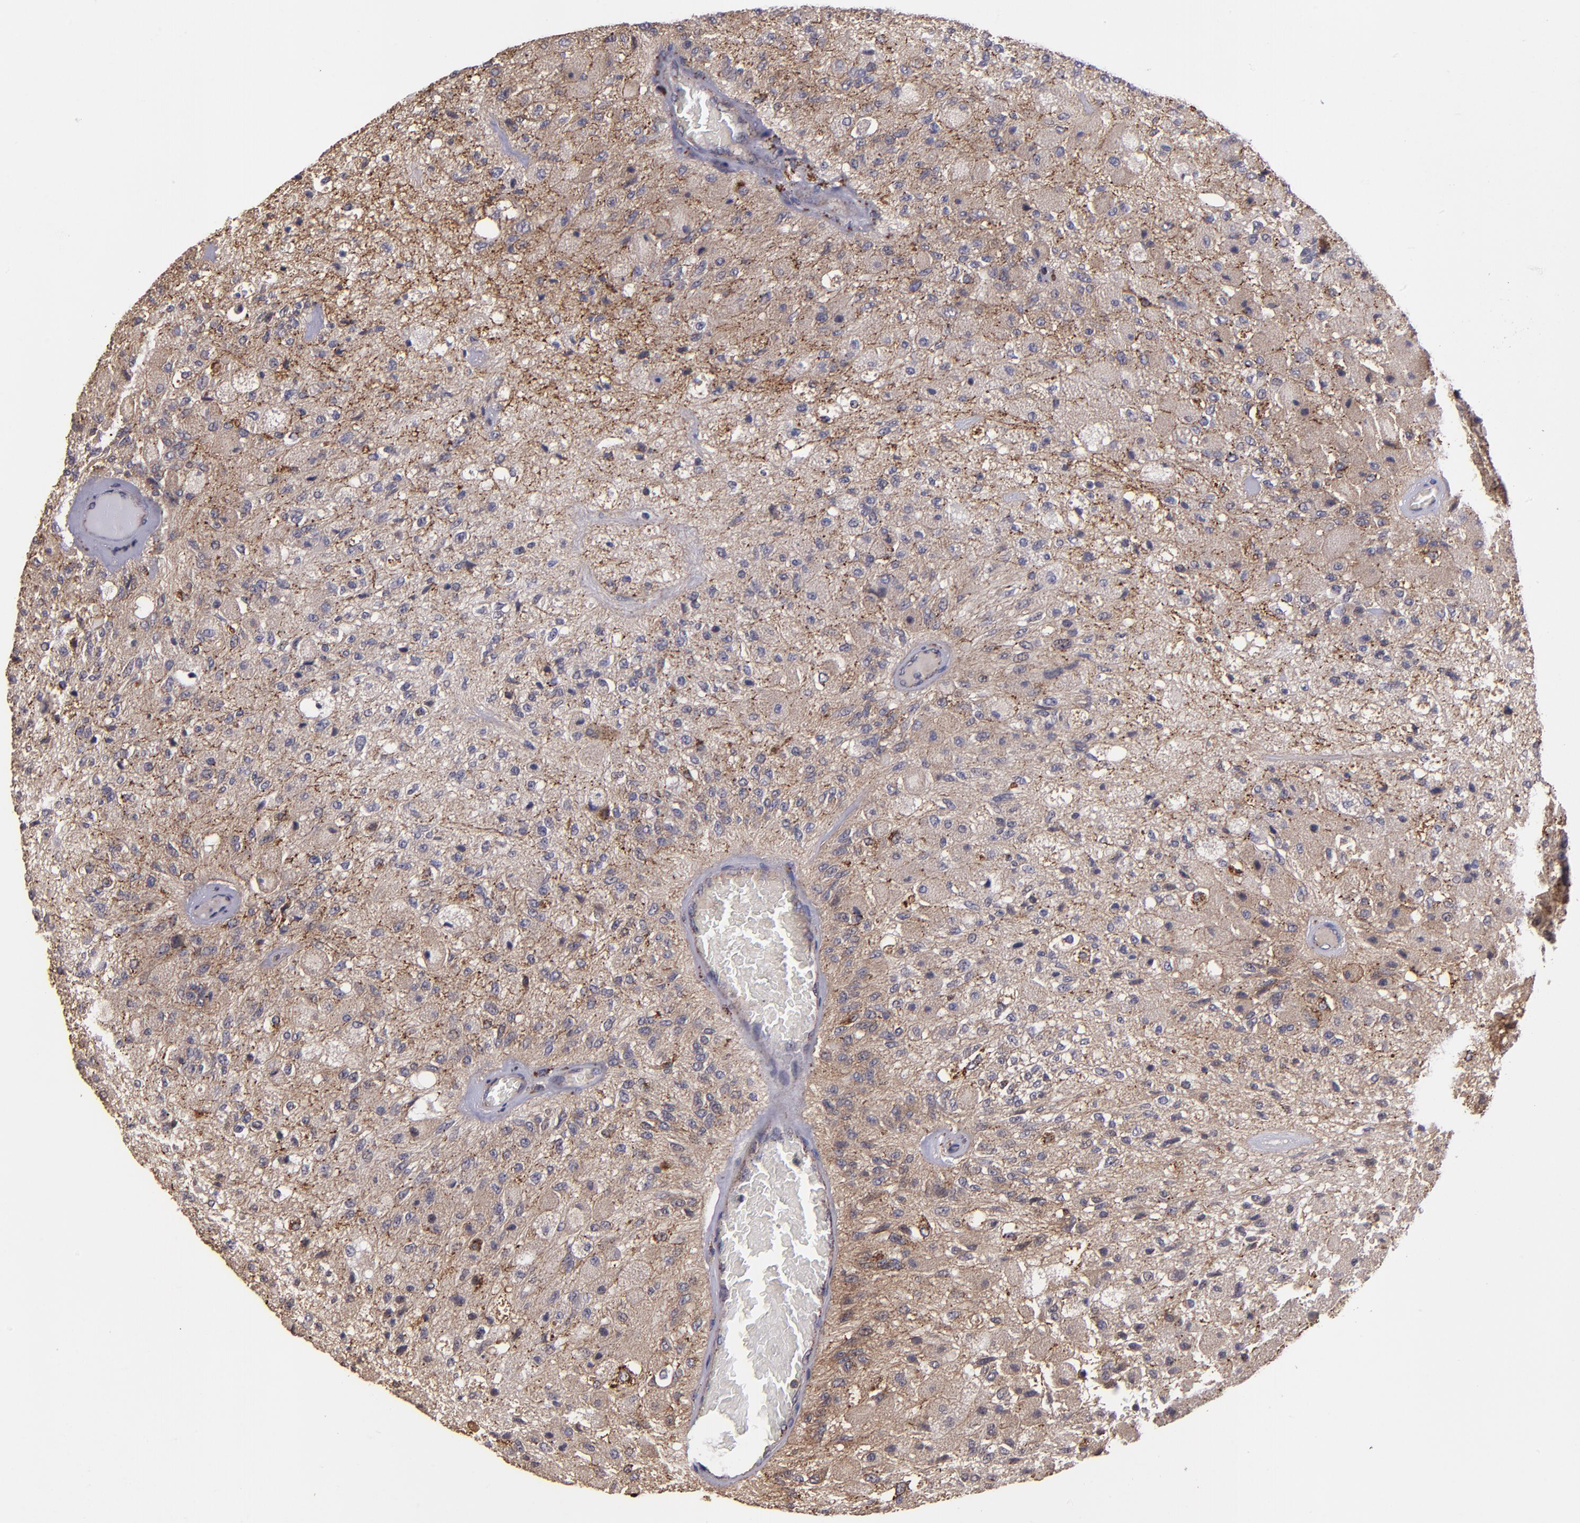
{"staining": {"intensity": "moderate", "quantity": "<25%", "location": "cytoplasmic/membranous"}, "tissue": "glioma", "cell_type": "Tumor cells", "image_type": "cancer", "snomed": [{"axis": "morphology", "description": "Normal tissue, NOS"}, {"axis": "morphology", "description": "Glioma, malignant, High grade"}, {"axis": "topography", "description": "Cerebral cortex"}], "caption": "High-grade glioma (malignant) was stained to show a protein in brown. There is low levels of moderate cytoplasmic/membranous positivity in approximately <25% of tumor cells.", "gene": "SIPA1L1", "patient": {"sex": "male", "age": 77}}